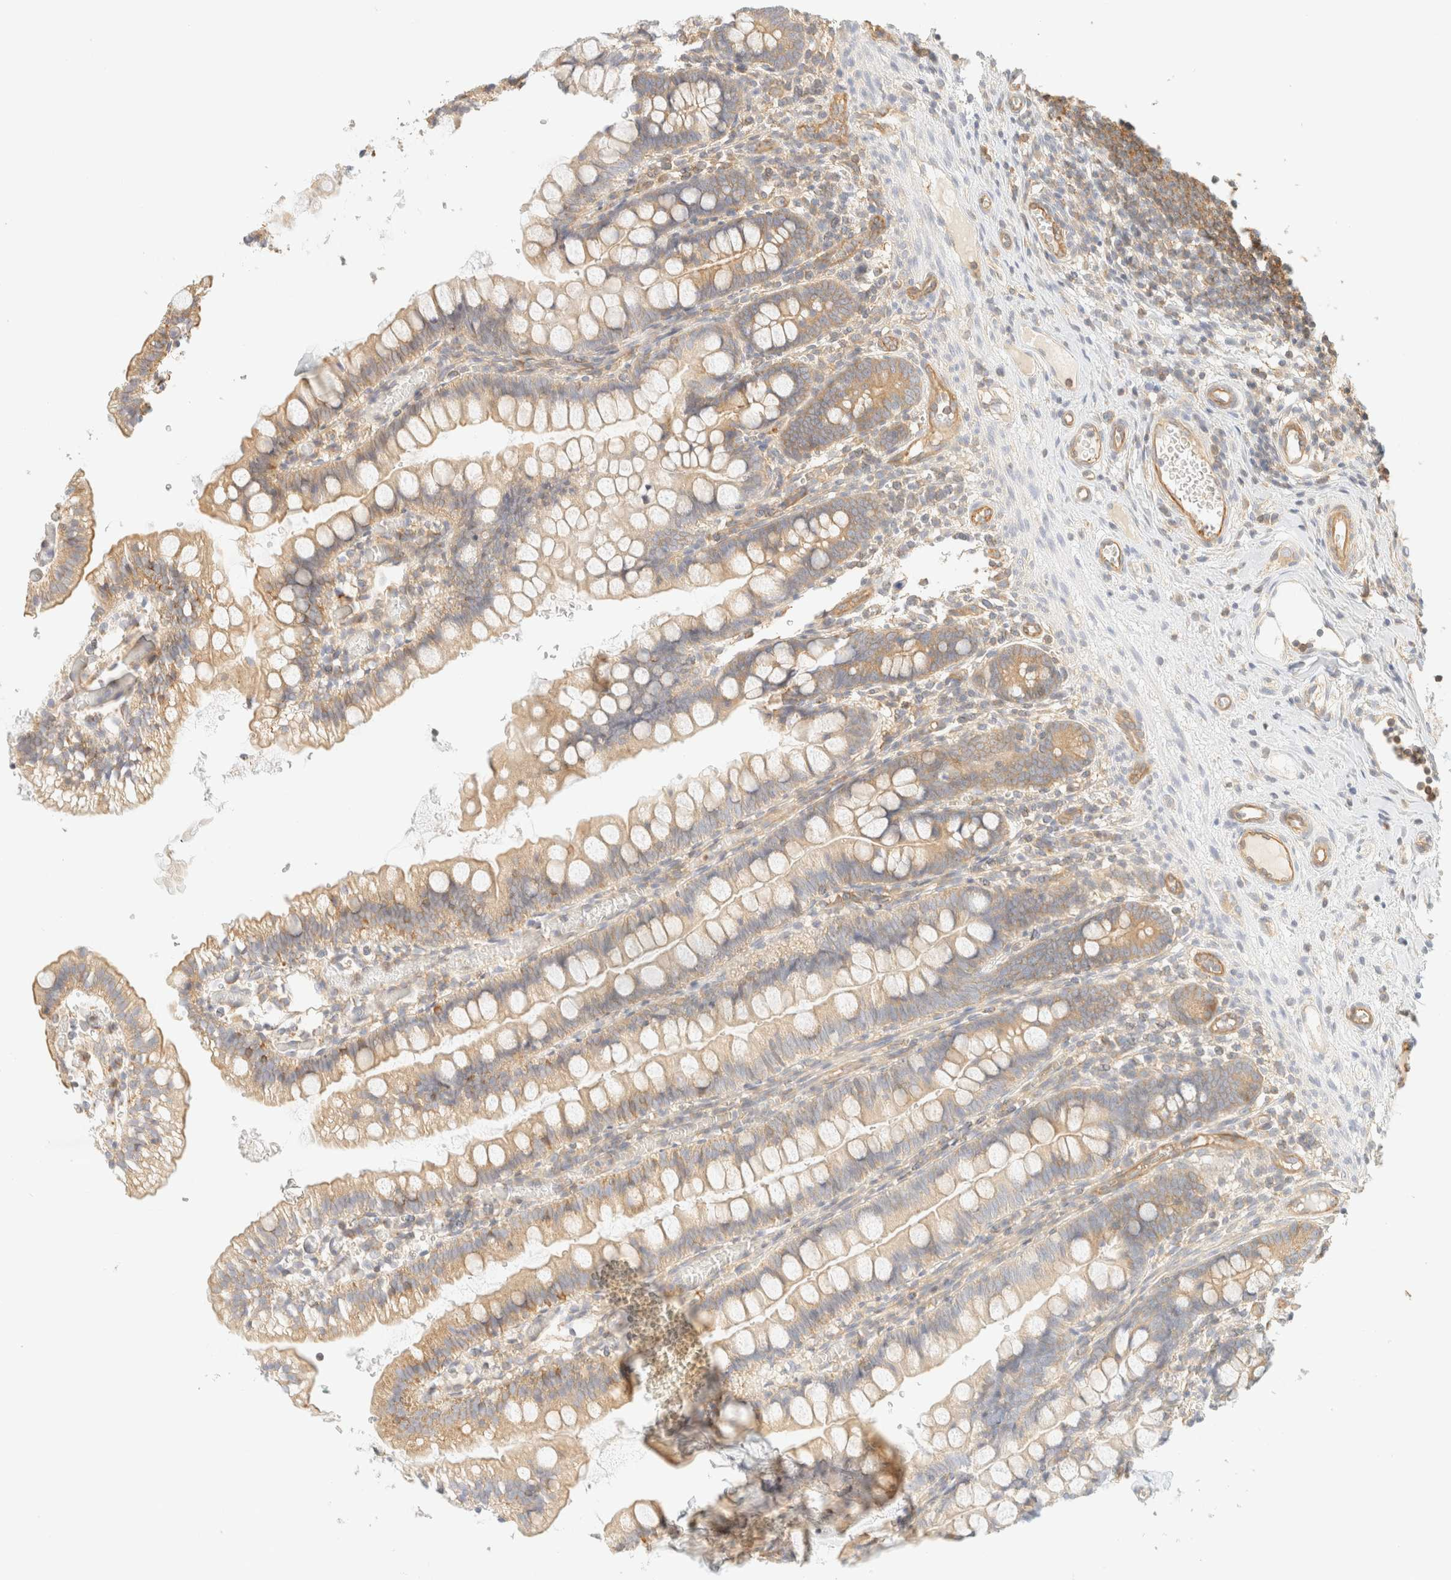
{"staining": {"intensity": "weak", "quantity": ">75%", "location": "cytoplasmic/membranous"}, "tissue": "small intestine", "cell_type": "Glandular cells", "image_type": "normal", "snomed": [{"axis": "morphology", "description": "Normal tissue, NOS"}, {"axis": "morphology", "description": "Developmental malformation"}, {"axis": "topography", "description": "Small intestine"}], "caption": "Brown immunohistochemical staining in benign human small intestine shows weak cytoplasmic/membranous positivity in approximately >75% of glandular cells.", "gene": "OTOP2", "patient": {"sex": "male"}}